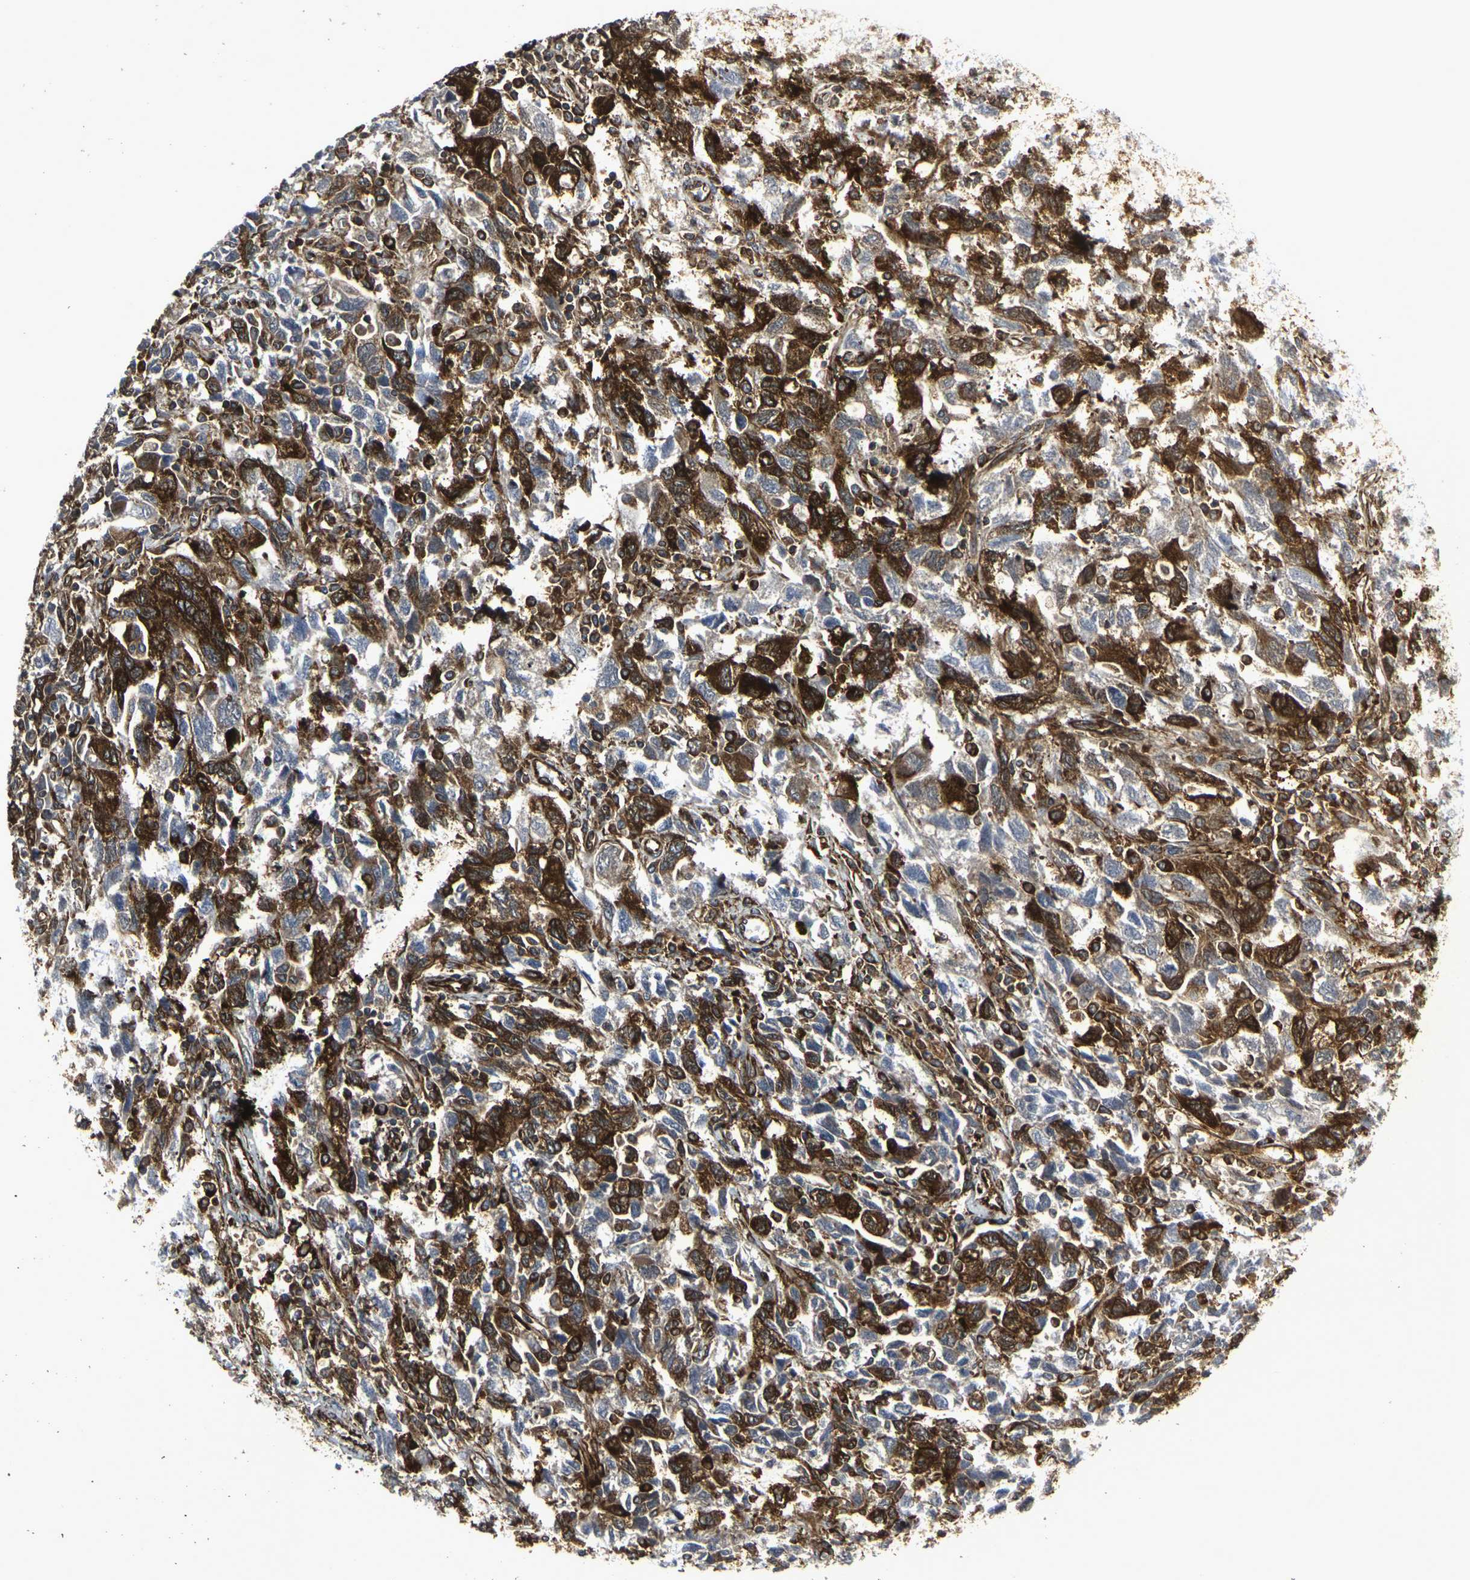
{"staining": {"intensity": "strong", "quantity": ">75%", "location": "cytoplasmic/membranous"}, "tissue": "ovarian cancer", "cell_type": "Tumor cells", "image_type": "cancer", "snomed": [{"axis": "morphology", "description": "Carcinoma, NOS"}, {"axis": "morphology", "description": "Cystadenocarcinoma, serous, NOS"}, {"axis": "topography", "description": "Ovary"}], "caption": "Human ovarian serous cystadenocarcinoma stained with a brown dye shows strong cytoplasmic/membranous positive expression in approximately >75% of tumor cells.", "gene": "MARCHF2", "patient": {"sex": "female", "age": 69}}